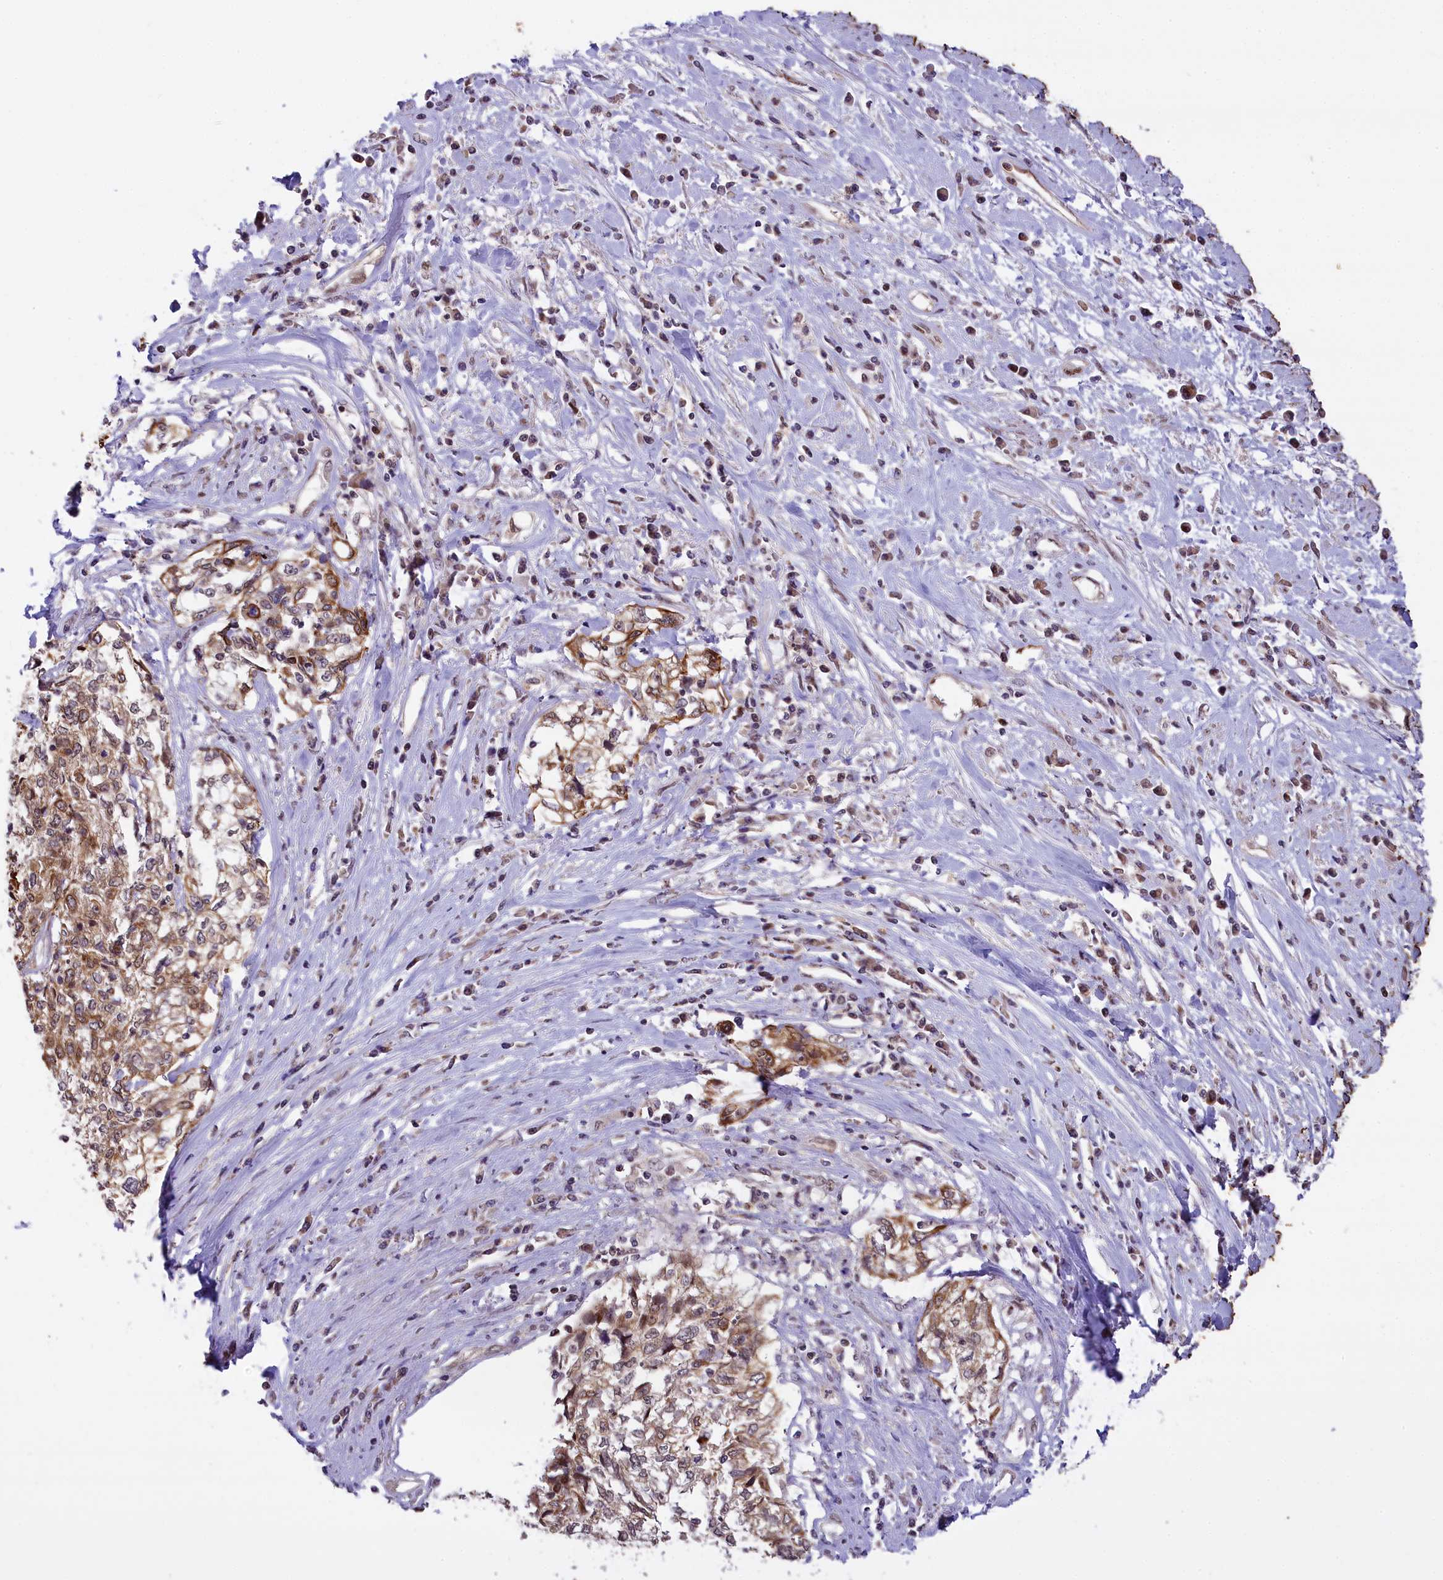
{"staining": {"intensity": "moderate", "quantity": ">75%", "location": "cytoplasmic/membranous"}, "tissue": "cervical cancer", "cell_type": "Tumor cells", "image_type": "cancer", "snomed": [{"axis": "morphology", "description": "Squamous cell carcinoma, NOS"}, {"axis": "topography", "description": "Cervix"}], "caption": "Cervical cancer (squamous cell carcinoma) stained for a protein exhibits moderate cytoplasmic/membranous positivity in tumor cells.", "gene": "CARD8", "patient": {"sex": "female", "age": 57}}